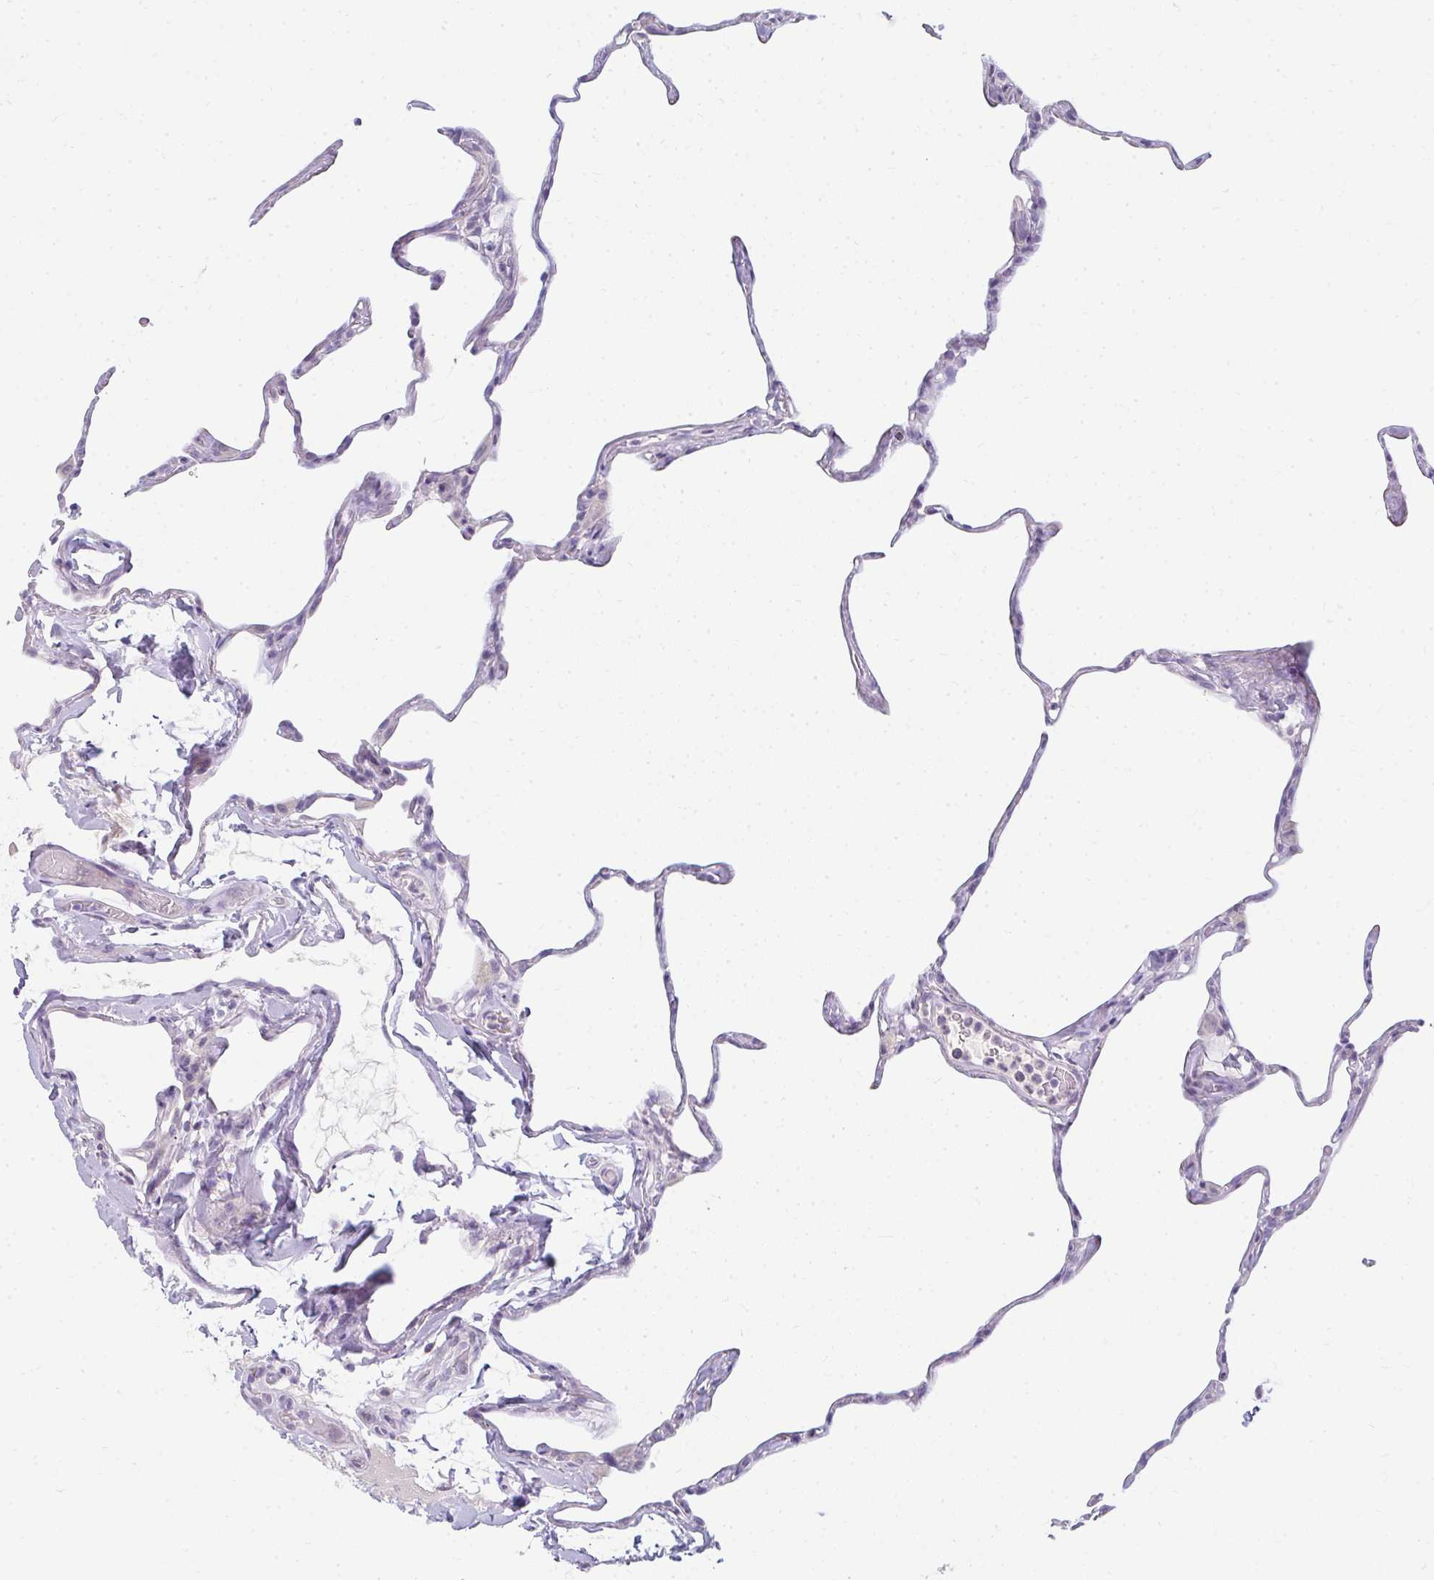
{"staining": {"intensity": "negative", "quantity": "none", "location": "none"}, "tissue": "lung", "cell_type": "Alveolar cells", "image_type": "normal", "snomed": [{"axis": "morphology", "description": "Normal tissue, NOS"}, {"axis": "topography", "description": "Lung"}], "caption": "The image reveals no staining of alveolar cells in benign lung.", "gene": "PPP1R3G", "patient": {"sex": "male", "age": 65}}